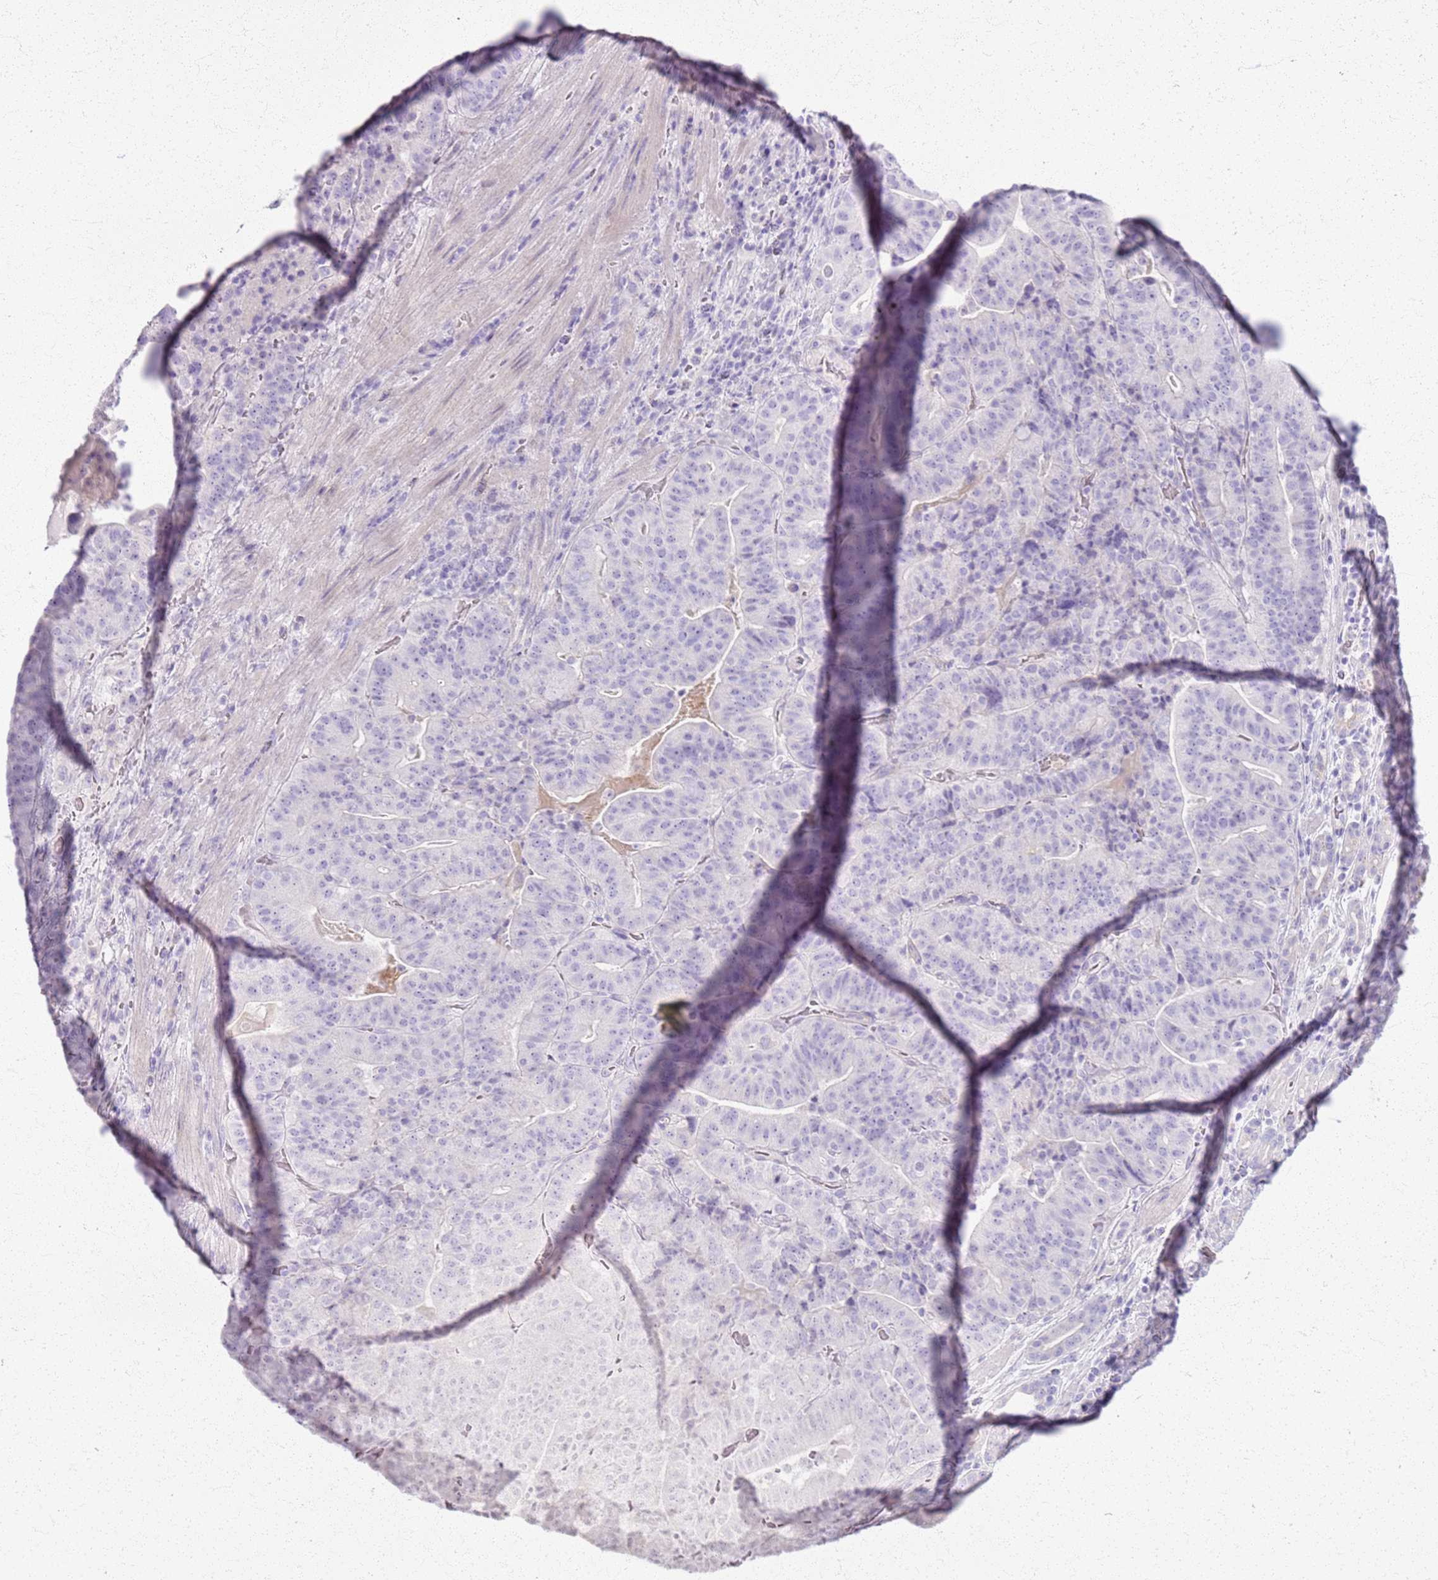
{"staining": {"intensity": "negative", "quantity": "none", "location": "none"}, "tissue": "stomach cancer", "cell_type": "Tumor cells", "image_type": "cancer", "snomed": [{"axis": "morphology", "description": "Adenocarcinoma, NOS"}, {"axis": "topography", "description": "Stomach"}], "caption": "The image shows no staining of tumor cells in stomach adenocarcinoma.", "gene": "CSRP3", "patient": {"sex": "male", "age": 48}}